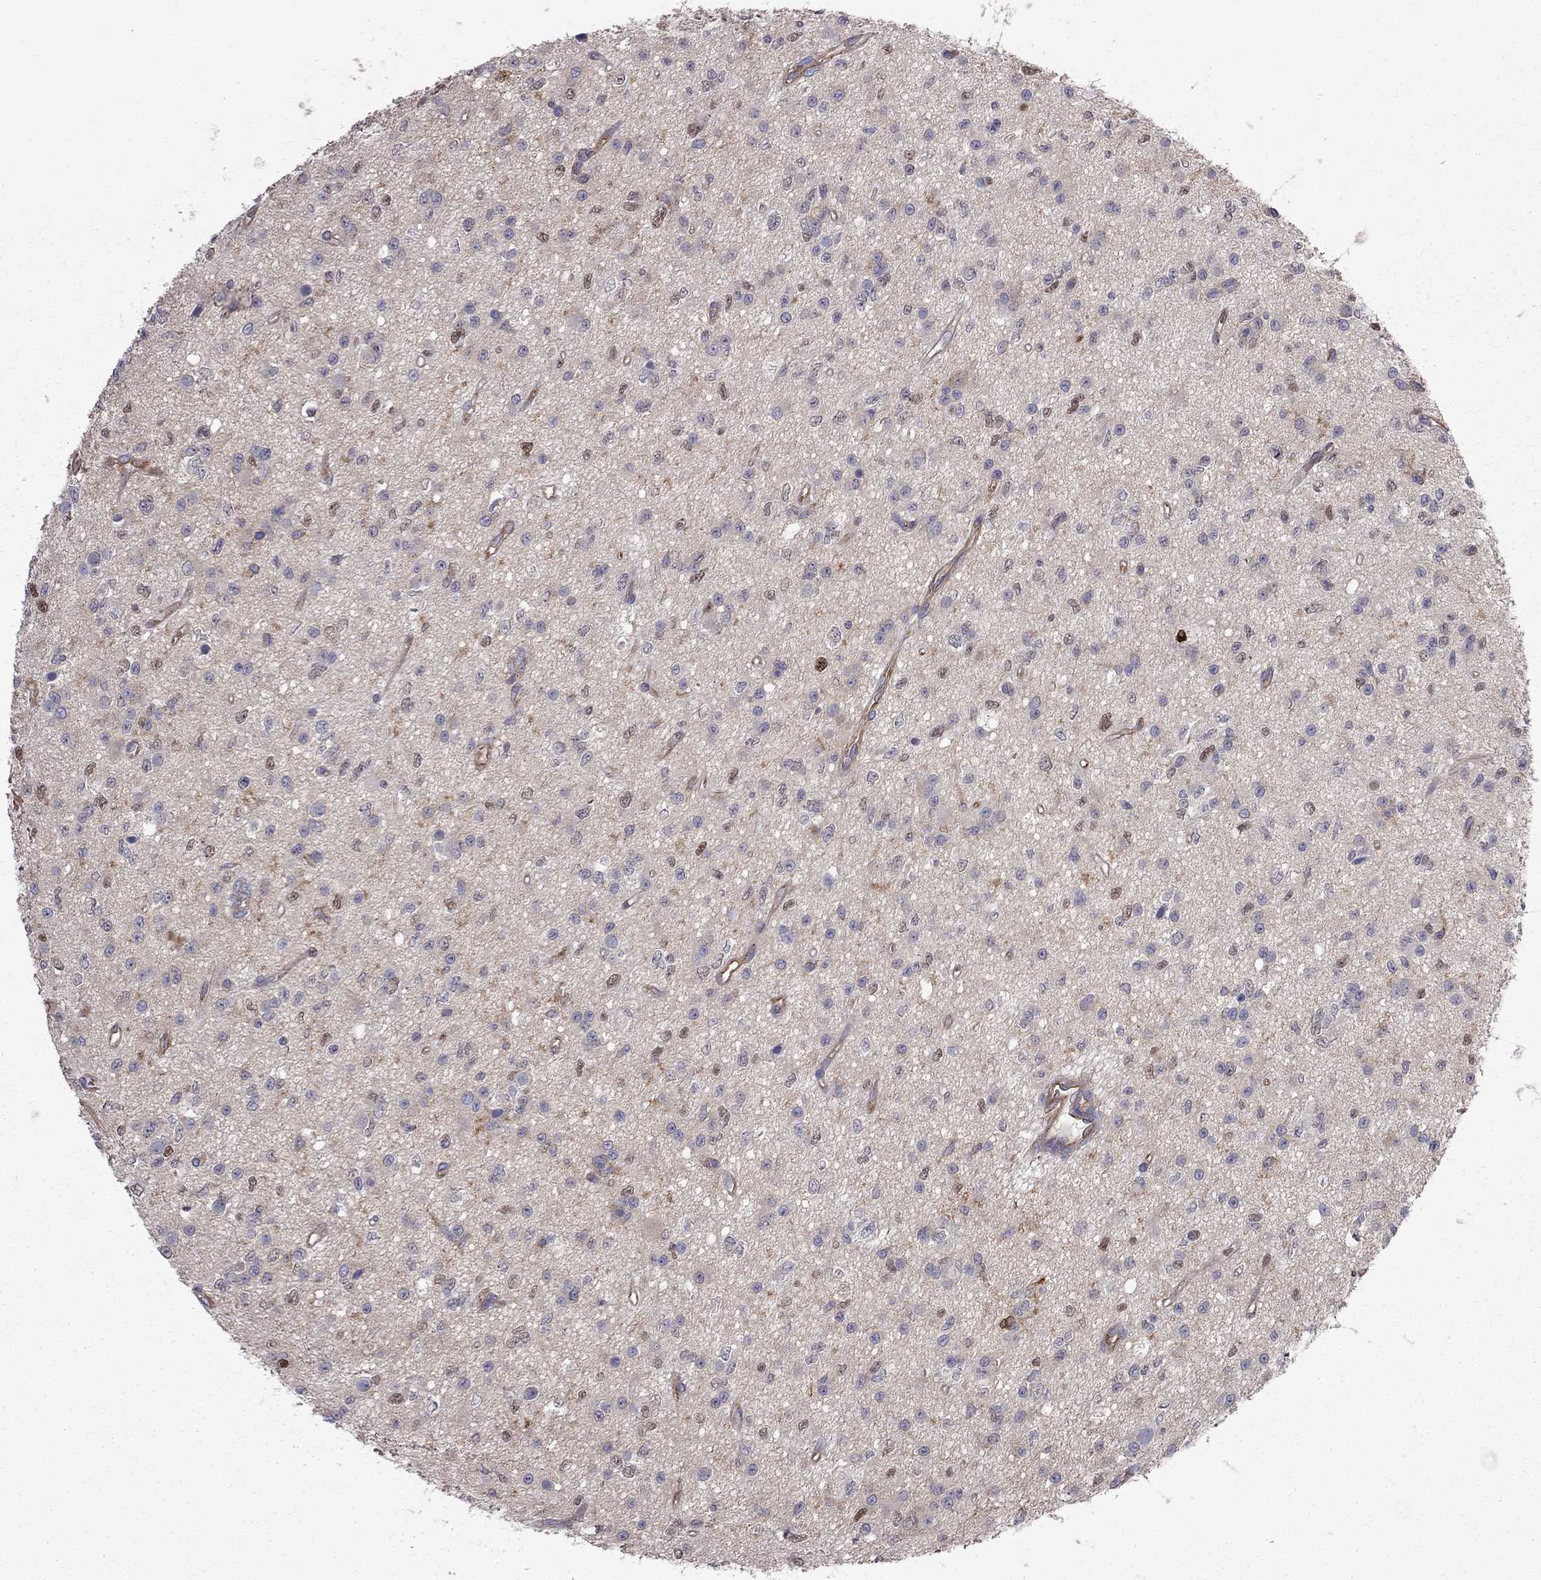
{"staining": {"intensity": "negative", "quantity": "none", "location": "none"}, "tissue": "glioma", "cell_type": "Tumor cells", "image_type": "cancer", "snomed": [{"axis": "morphology", "description": "Glioma, malignant, Low grade"}, {"axis": "topography", "description": "Brain"}], "caption": "Immunohistochemical staining of malignant glioma (low-grade) exhibits no significant expression in tumor cells.", "gene": "EIF4E3", "patient": {"sex": "female", "age": 45}}